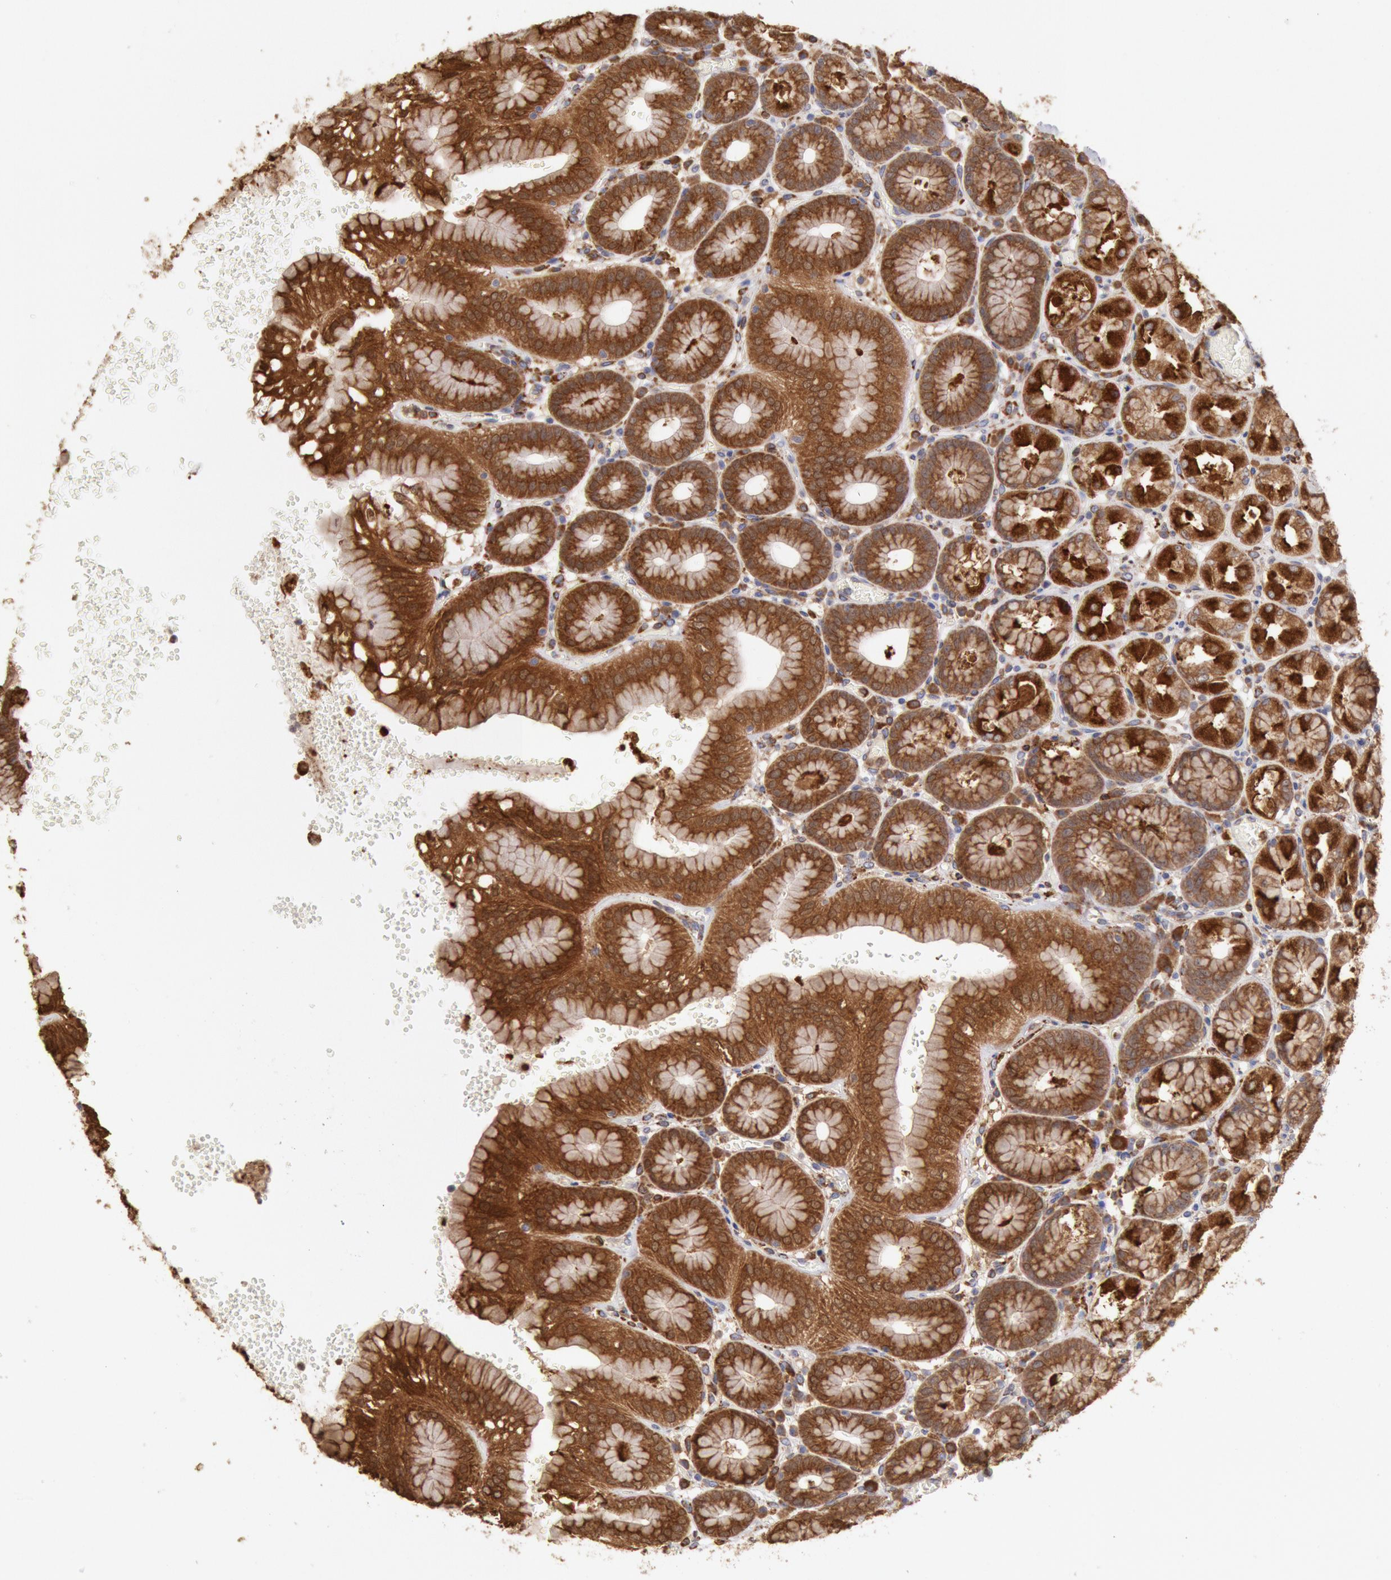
{"staining": {"intensity": "strong", "quantity": ">75%", "location": "cytoplasmic/membranous"}, "tissue": "stomach", "cell_type": "Glandular cells", "image_type": "normal", "snomed": [{"axis": "morphology", "description": "Normal tissue, NOS"}, {"axis": "topography", "description": "Stomach, upper"}, {"axis": "topography", "description": "Stomach"}], "caption": "DAB immunohistochemical staining of normal stomach demonstrates strong cytoplasmic/membranous protein expression in about >75% of glandular cells. The protein of interest is shown in brown color, while the nuclei are stained blue.", "gene": "ERP44", "patient": {"sex": "male", "age": 76}}